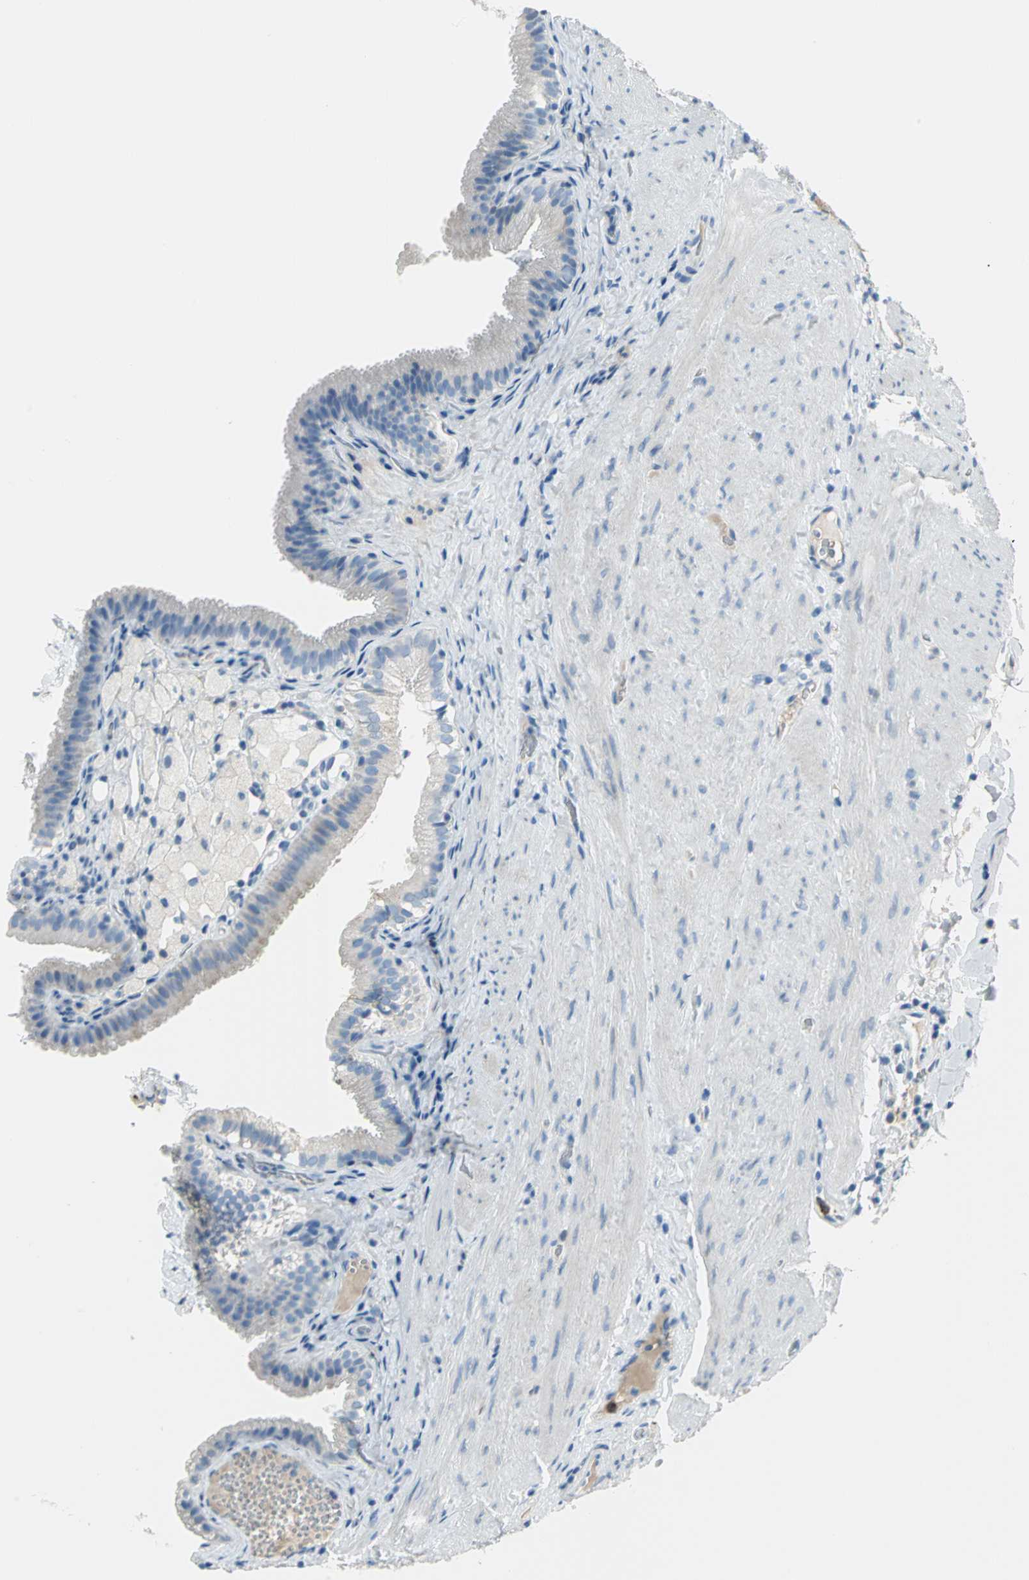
{"staining": {"intensity": "weak", "quantity": "25%-75%", "location": "cytoplasmic/membranous"}, "tissue": "gallbladder", "cell_type": "Glandular cells", "image_type": "normal", "snomed": [{"axis": "morphology", "description": "Normal tissue, NOS"}, {"axis": "topography", "description": "Gallbladder"}], "caption": "Gallbladder stained with DAB (3,3'-diaminobenzidine) IHC reveals low levels of weak cytoplasmic/membranous staining in approximately 25%-75% of glandular cells.", "gene": "ALOX15", "patient": {"sex": "female", "age": 24}}